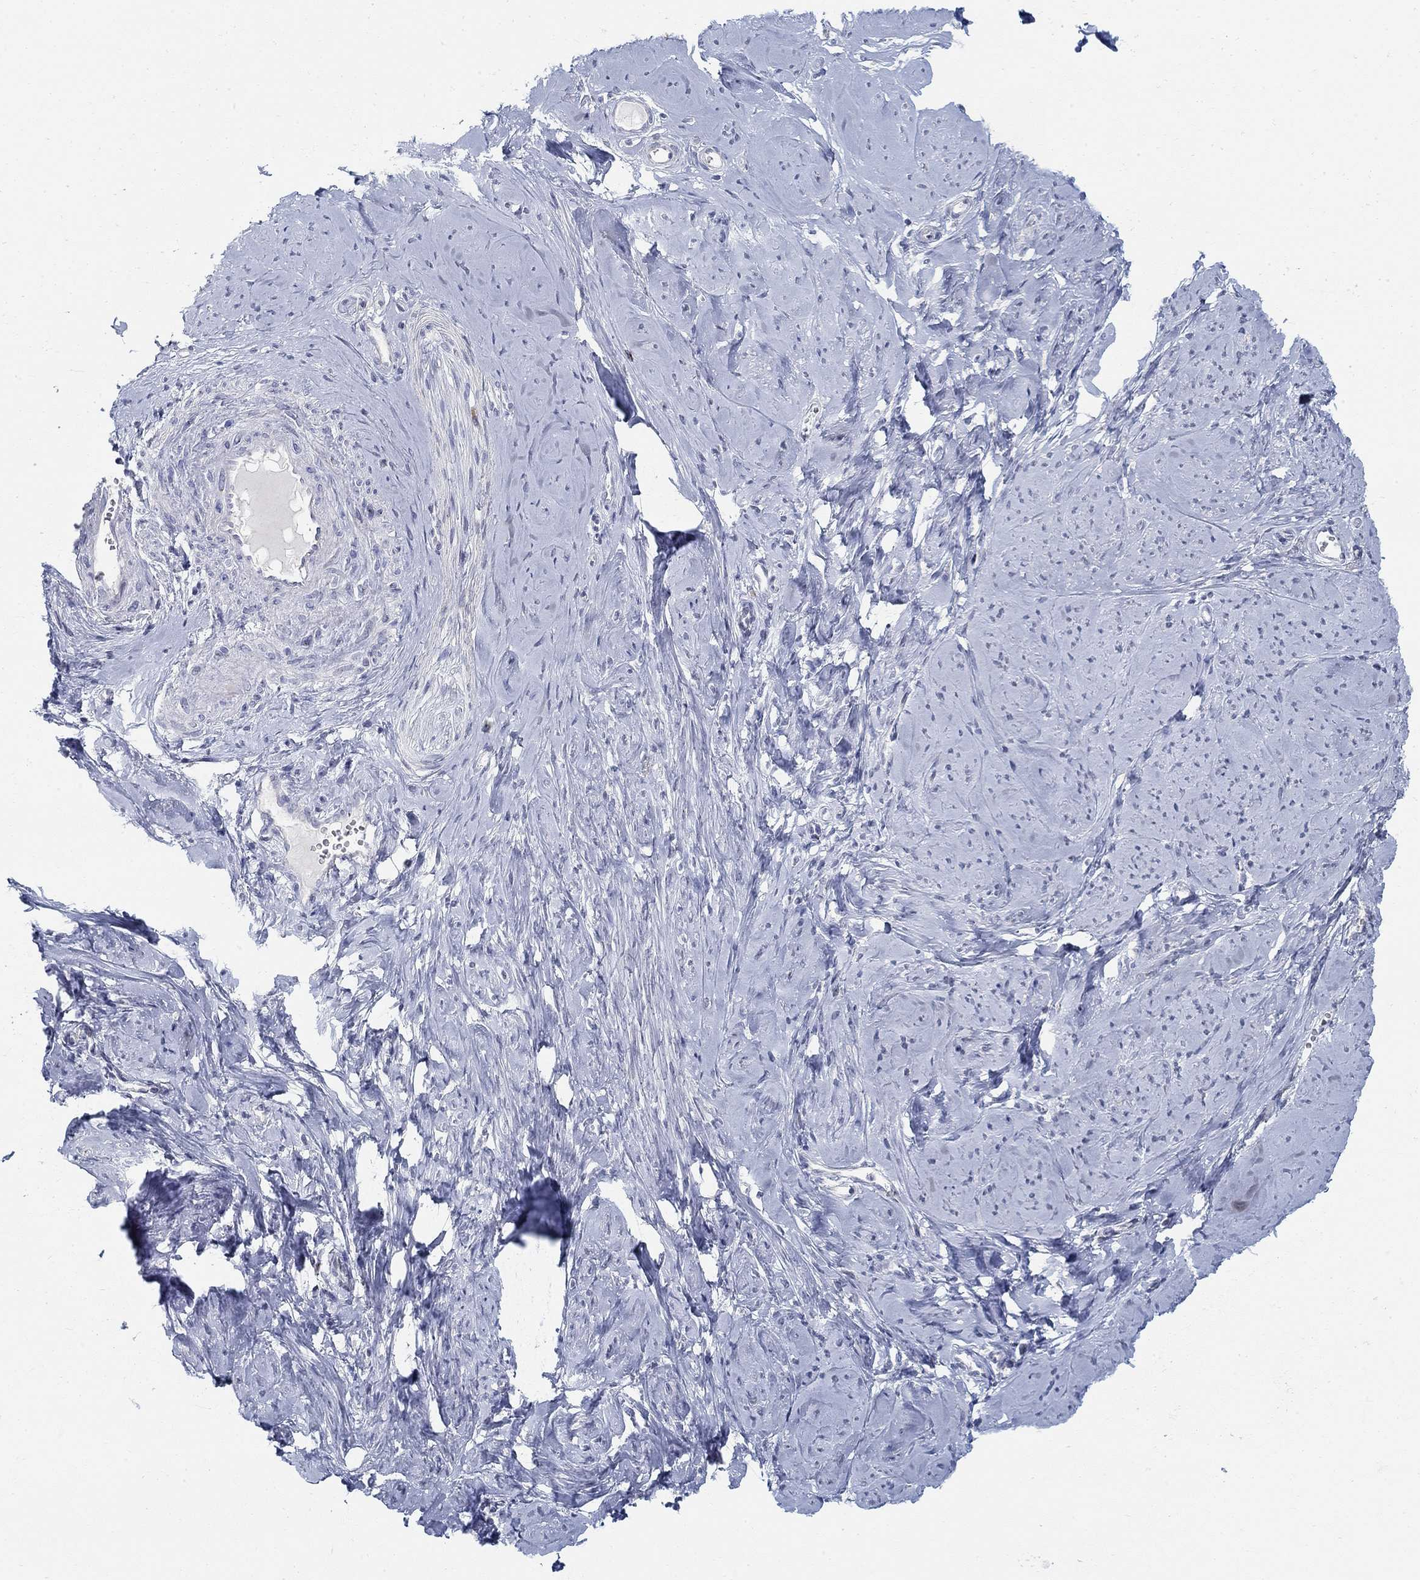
{"staining": {"intensity": "negative", "quantity": "none", "location": "none"}, "tissue": "smooth muscle", "cell_type": "Smooth muscle cells", "image_type": "normal", "snomed": [{"axis": "morphology", "description": "Normal tissue, NOS"}, {"axis": "topography", "description": "Smooth muscle"}], "caption": "Immunohistochemistry (IHC) of benign smooth muscle reveals no staining in smooth muscle cells.", "gene": "ANO7", "patient": {"sex": "female", "age": 48}}